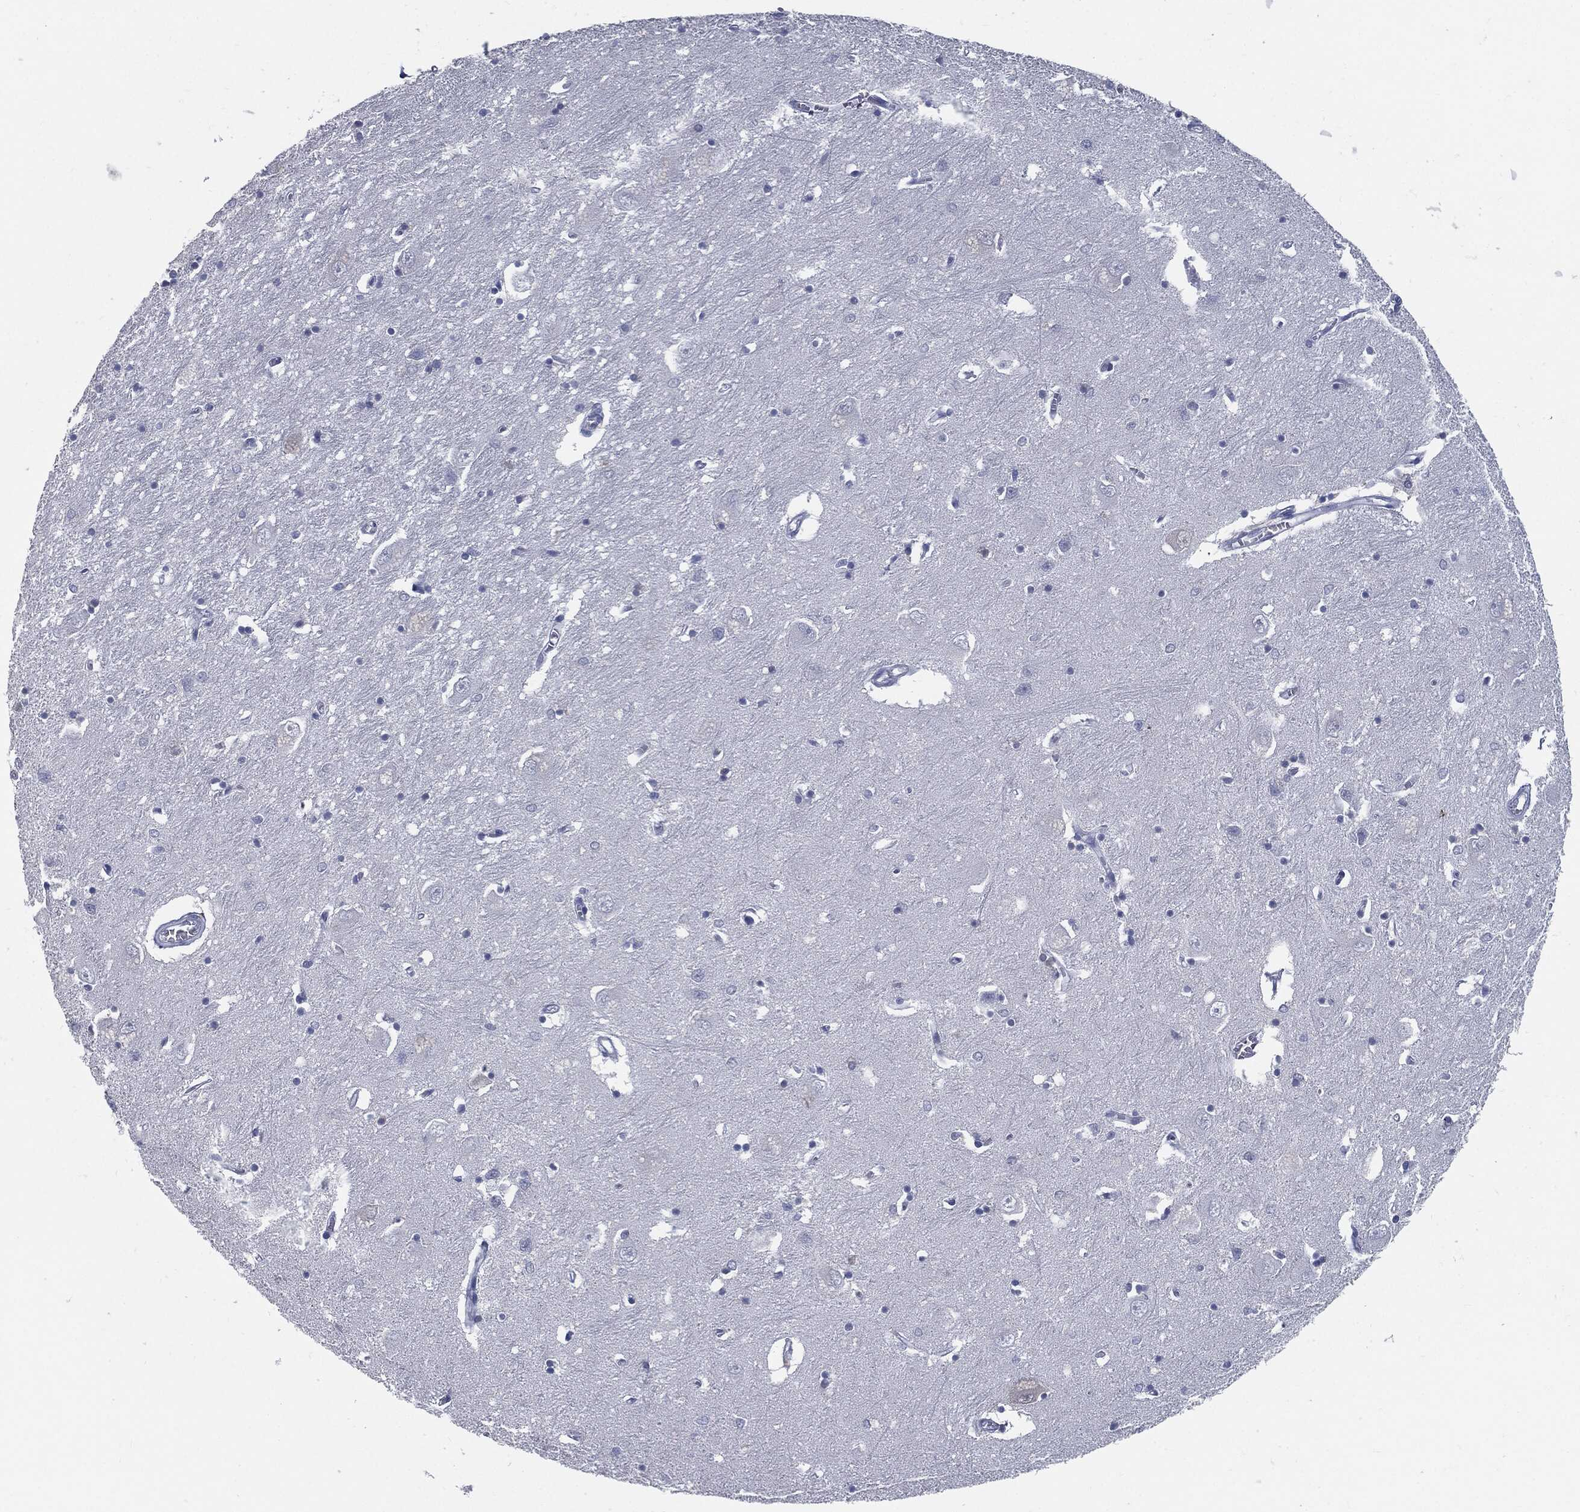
{"staining": {"intensity": "negative", "quantity": "none", "location": "none"}, "tissue": "caudate", "cell_type": "Glial cells", "image_type": "normal", "snomed": [{"axis": "morphology", "description": "Normal tissue, NOS"}, {"axis": "topography", "description": "Lateral ventricle wall"}], "caption": "IHC histopathology image of benign human caudate stained for a protein (brown), which displays no staining in glial cells.", "gene": "MST1", "patient": {"sex": "male", "age": 54}}